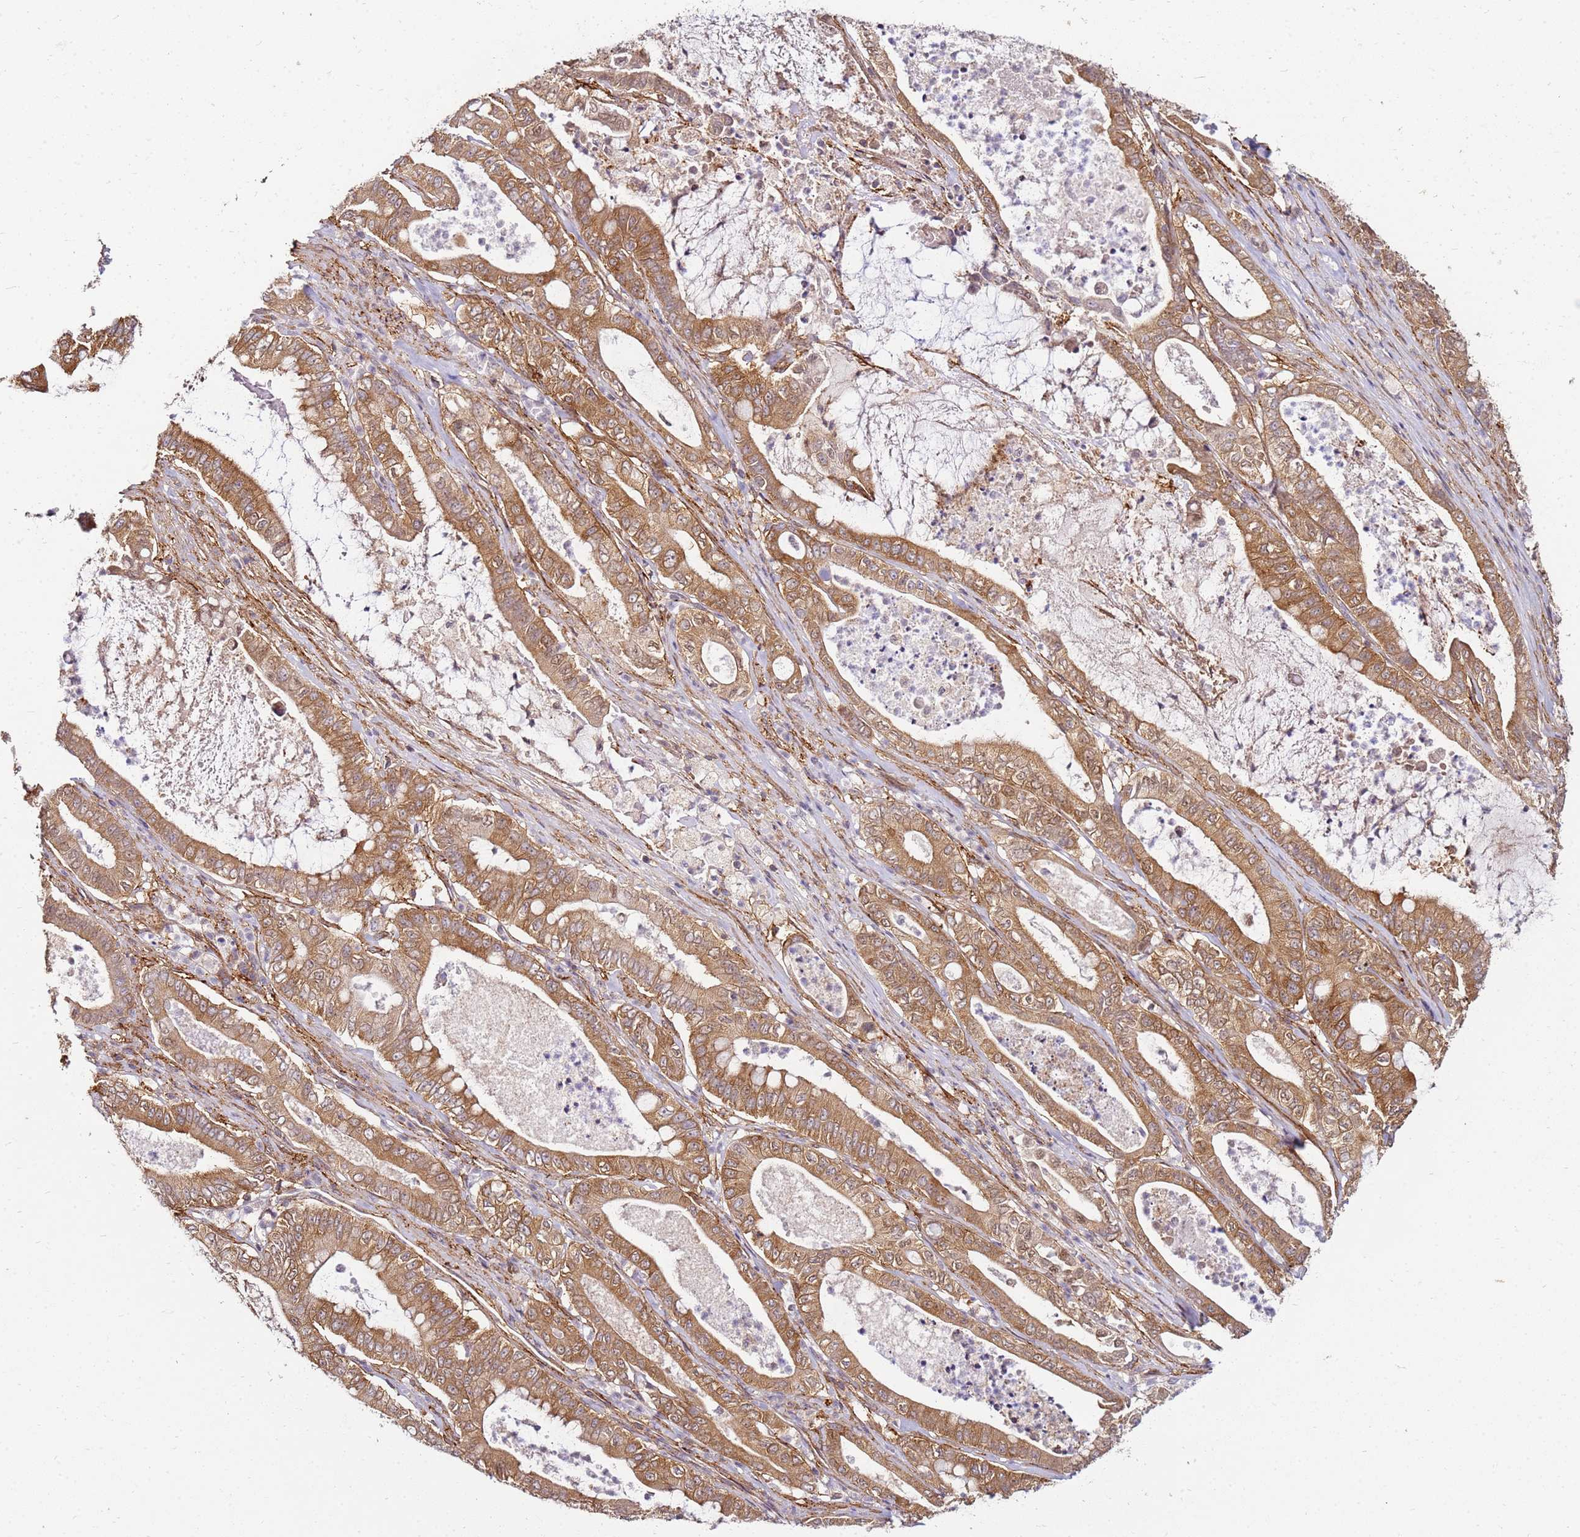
{"staining": {"intensity": "moderate", "quantity": ">75%", "location": "cytoplasmic/membranous"}, "tissue": "pancreatic cancer", "cell_type": "Tumor cells", "image_type": "cancer", "snomed": [{"axis": "morphology", "description": "Adenocarcinoma, NOS"}, {"axis": "topography", "description": "Pancreas"}], "caption": "A micrograph of human pancreatic cancer stained for a protein exhibits moderate cytoplasmic/membranous brown staining in tumor cells.", "gene": "PIH1D1", "patient": {"sex": "male", "age": 71}}